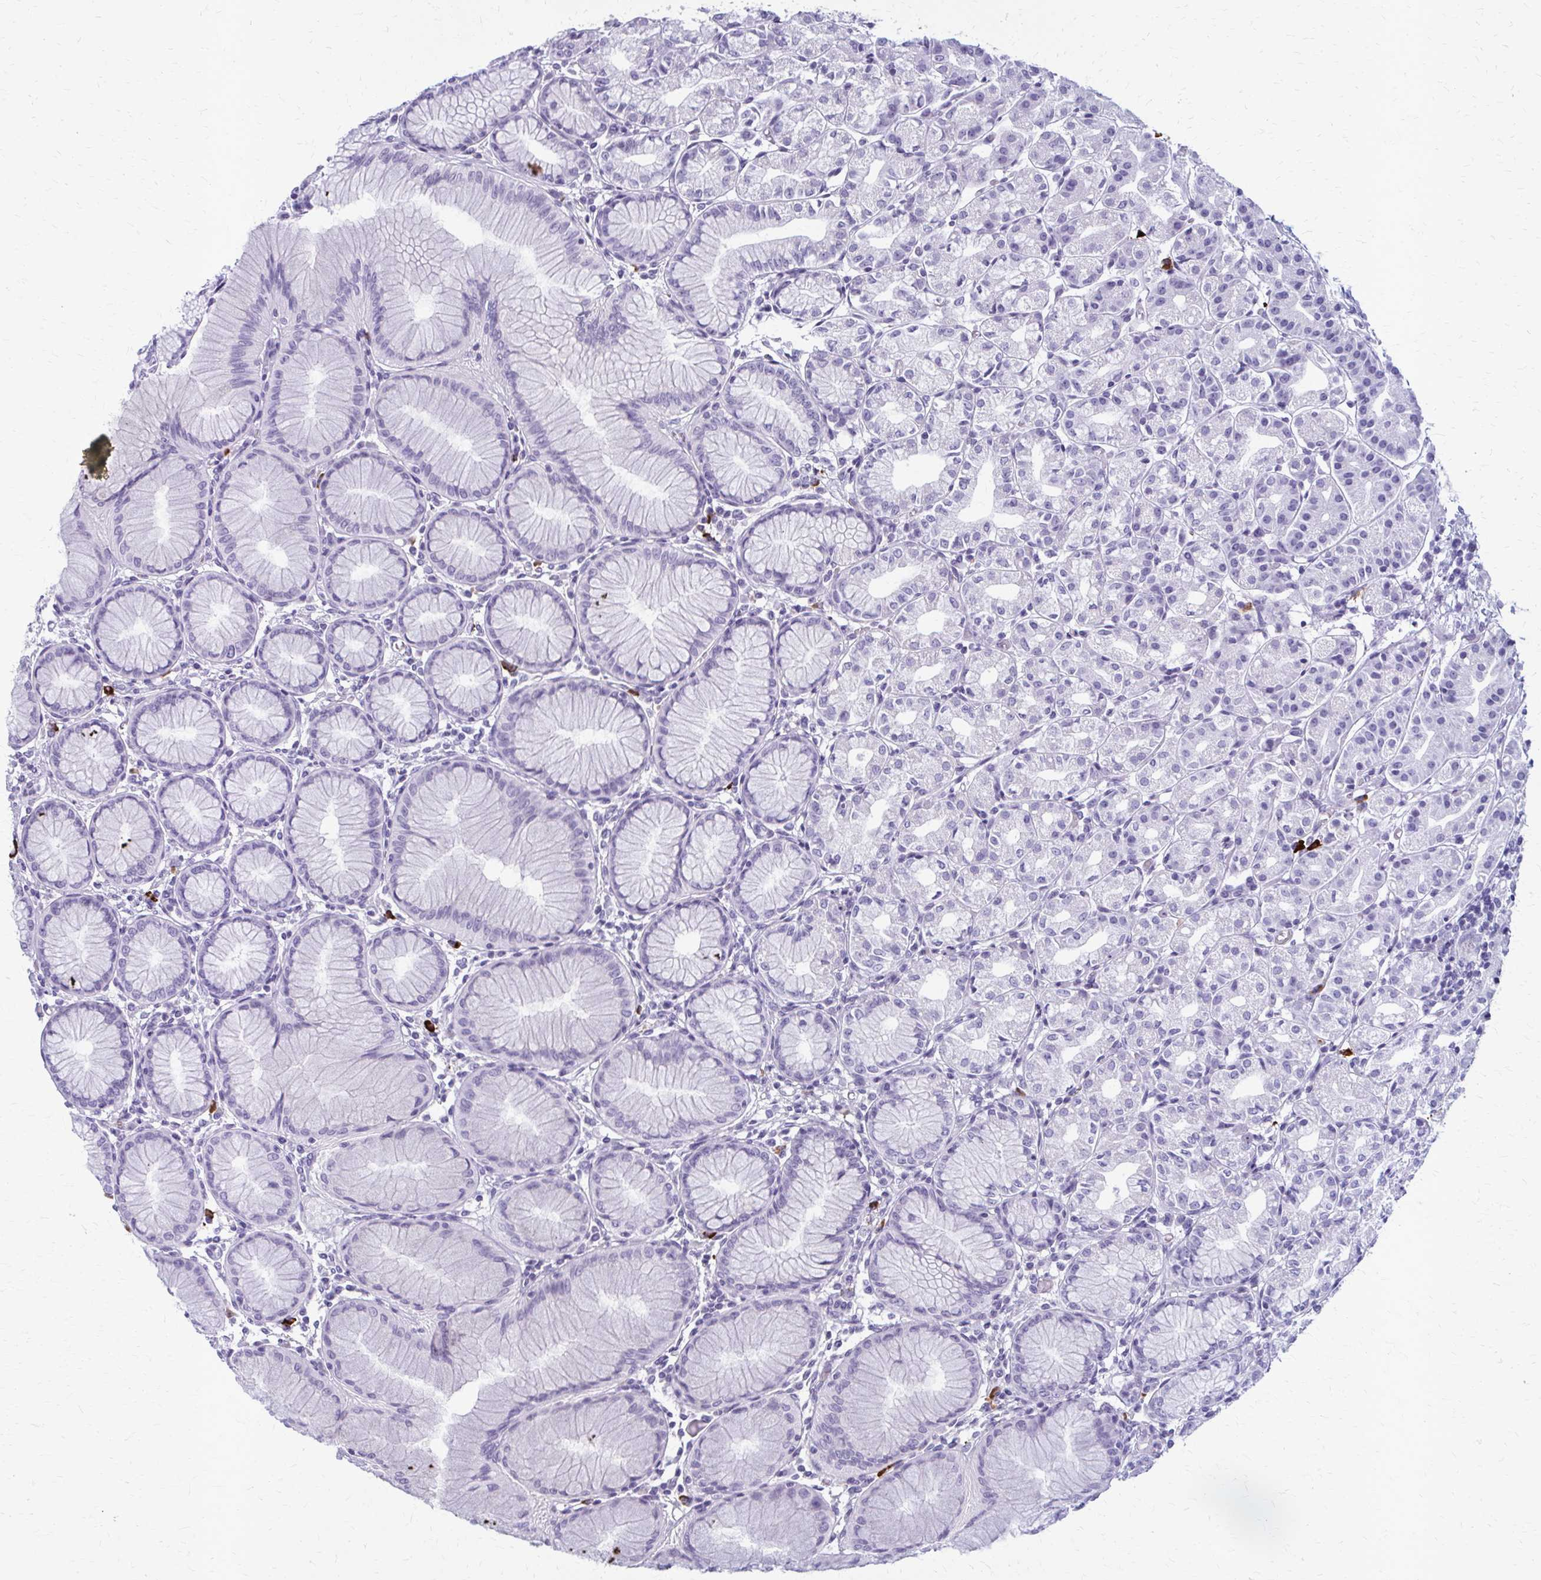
{"staining": {"intensity": "negative", "quantity": "none", "location": "none"}, "tissue": "stomach", "cell_type": "Glandular cells", "image_type": "normal", "snomed": [{"axis": "morphology", "description": "Normal tissue, NOS"}, {"axis": "topography", "description": "Stomach"}], "caption": "High magnification brightfield microscopy of benign stomach stained with DAB (3,3'-diaminobenzidine) (brown) and counterstained with hematoxylin (blue): glandular cells show no significant expression.", "gene": "ZDHHC7", "patient": {"sex": "female", "age": 57}}